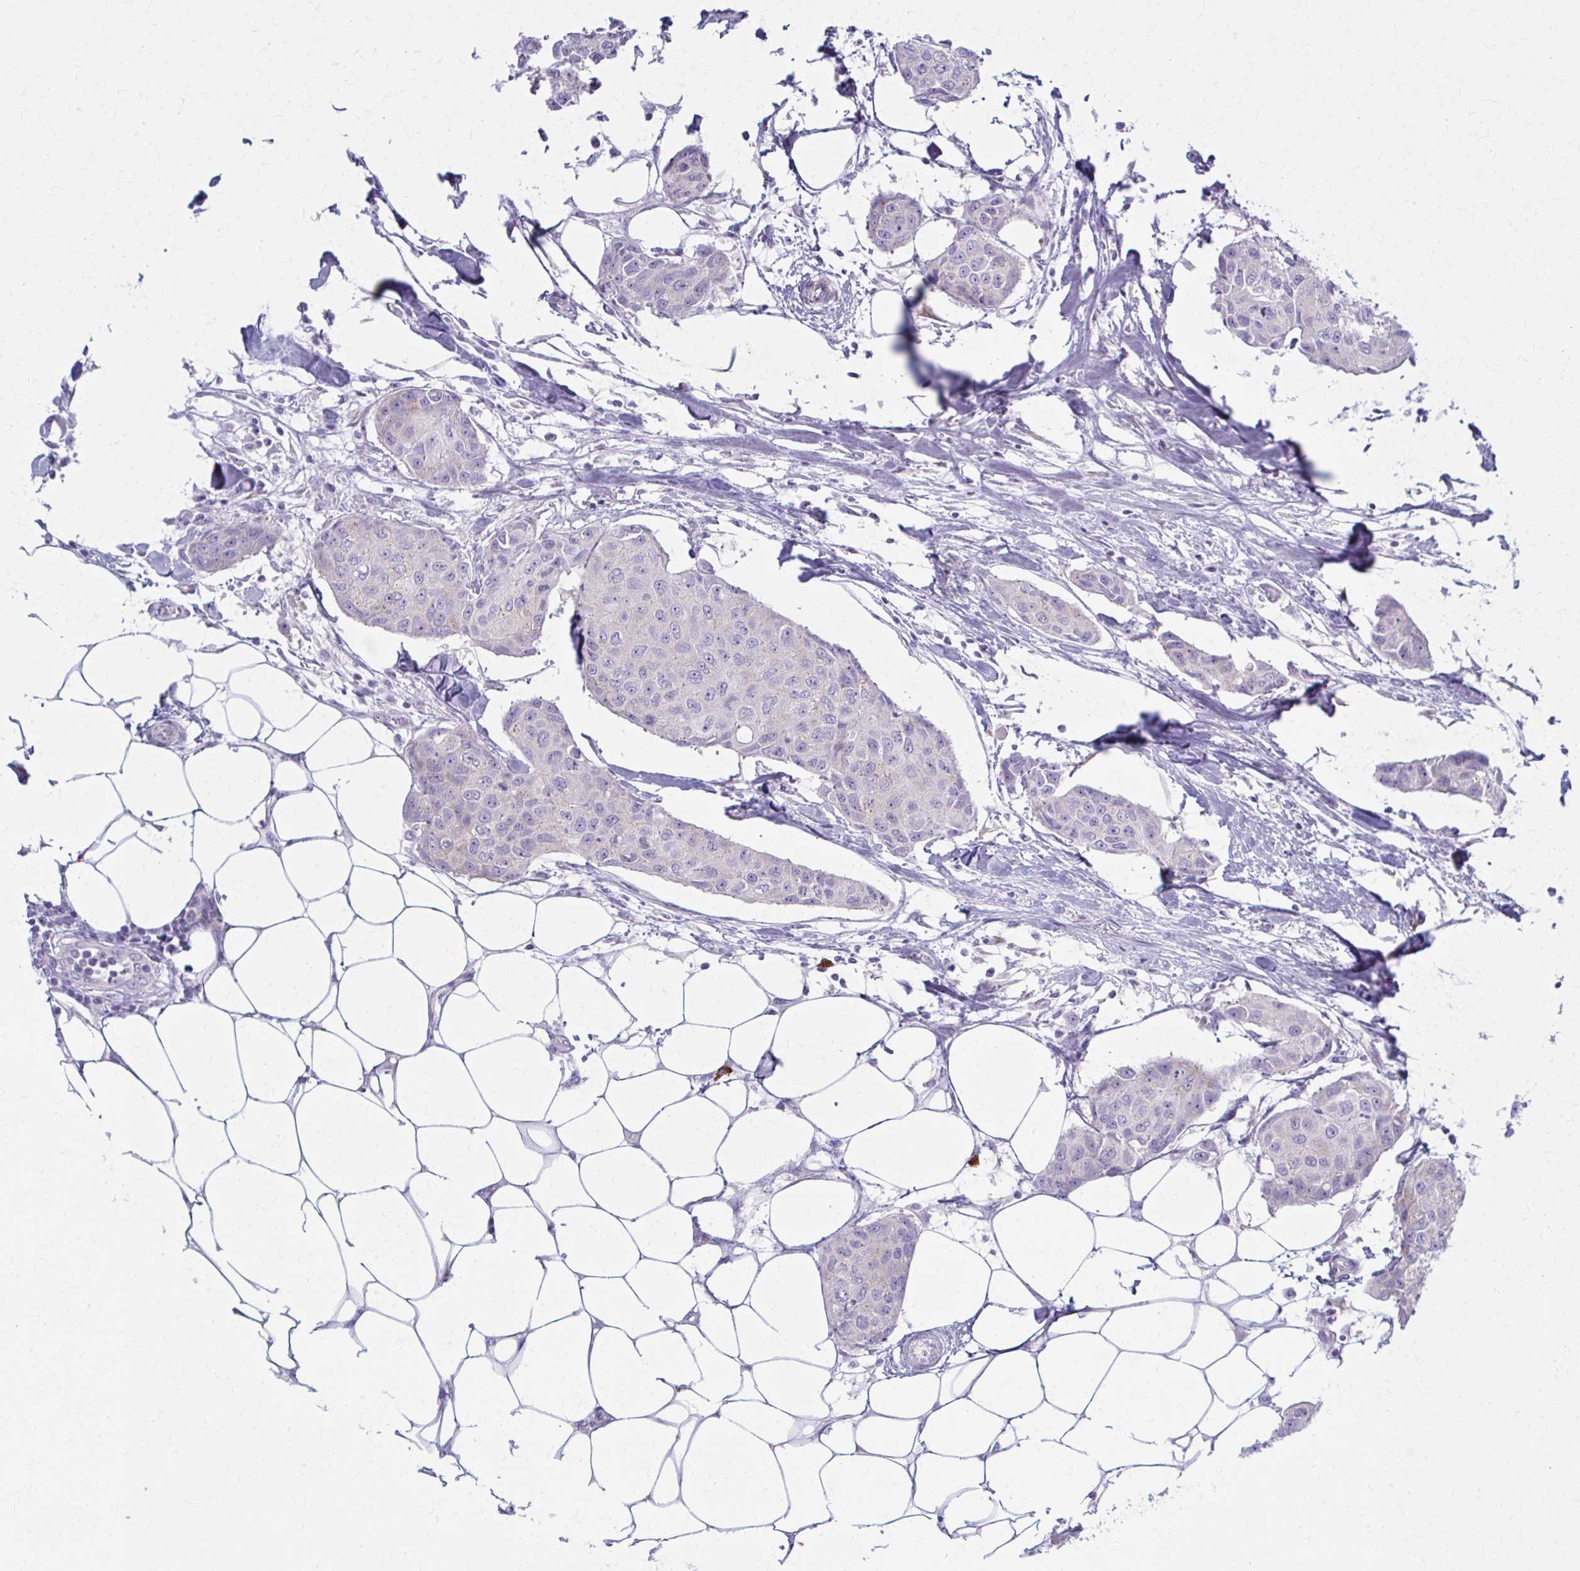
{"staining": {"intensity": "negative", "quantity": "none", "location": "none"}, "tissue": "breast cancer", "cell_type": "Tumor cells", "image_type": "cancer", "snomed": [{"axis": "morphology", "description": "Duct carcinoma"}, {"axis": "topography", "description": "Breast"}, {"axis": "topography", "description": "Lymph node"}], "caption": "Tumor cells show no significant protein positivity in intraductal carcinoma (breast).", "gene": "PRKRA", "patient": {"sex": "female", "age": 80}}